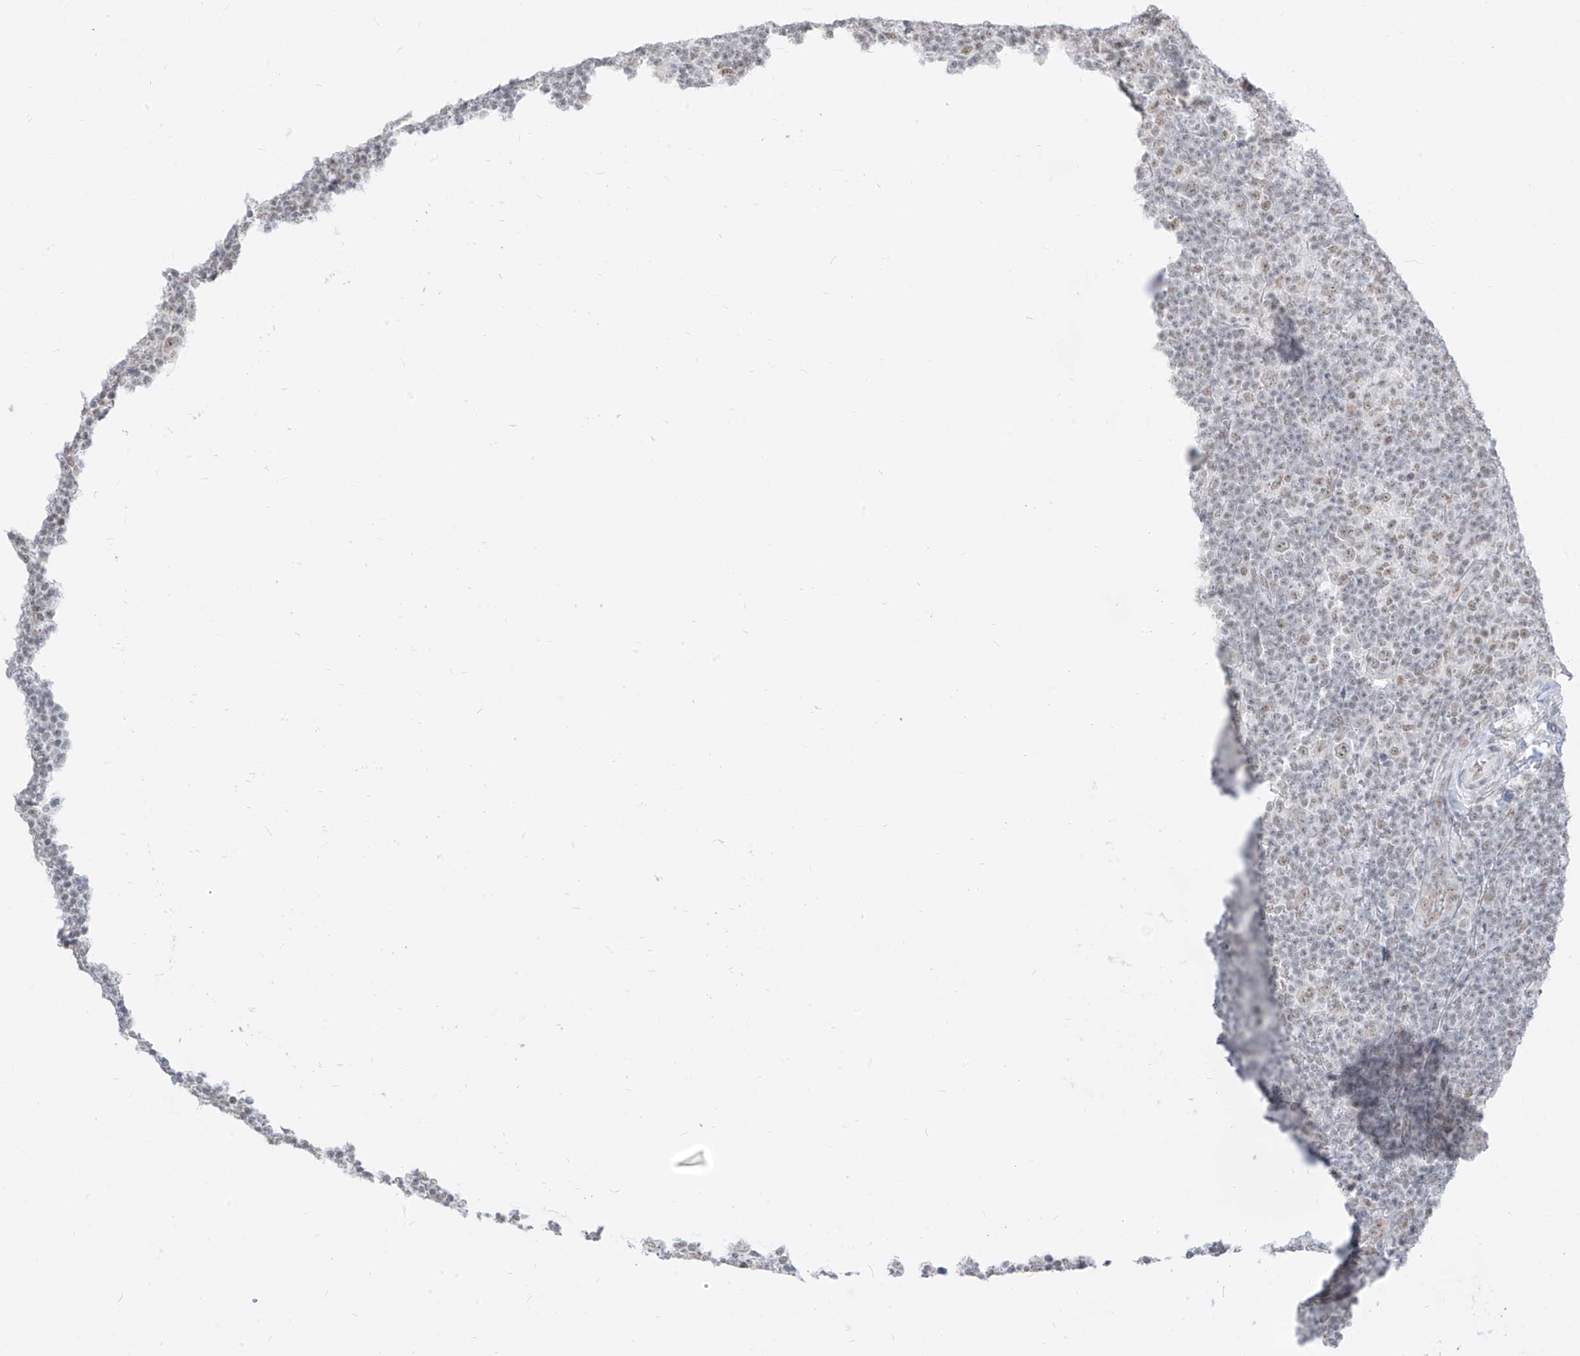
{"staining": {"intensity": "negative", "quantity": "none", "location": "none"}, "tissue": "lymphoma", "cell_type": "Tumor cells", "image_type": "cancer", "snomed": [{"axis": "morphology", "description": "Hodgkin's disease, NOS"}, {"axis": "topography", "description": "Lymph node"}], "caption": "High magnification brightfield microscopy of Hodgkin's disease stained with DAB (brown) and counterstained with hematoxylin (blue): tumor cells show no significant positivity.", "gene": "SUPT5H", "patient": {"sex": "female", "age": 57}}